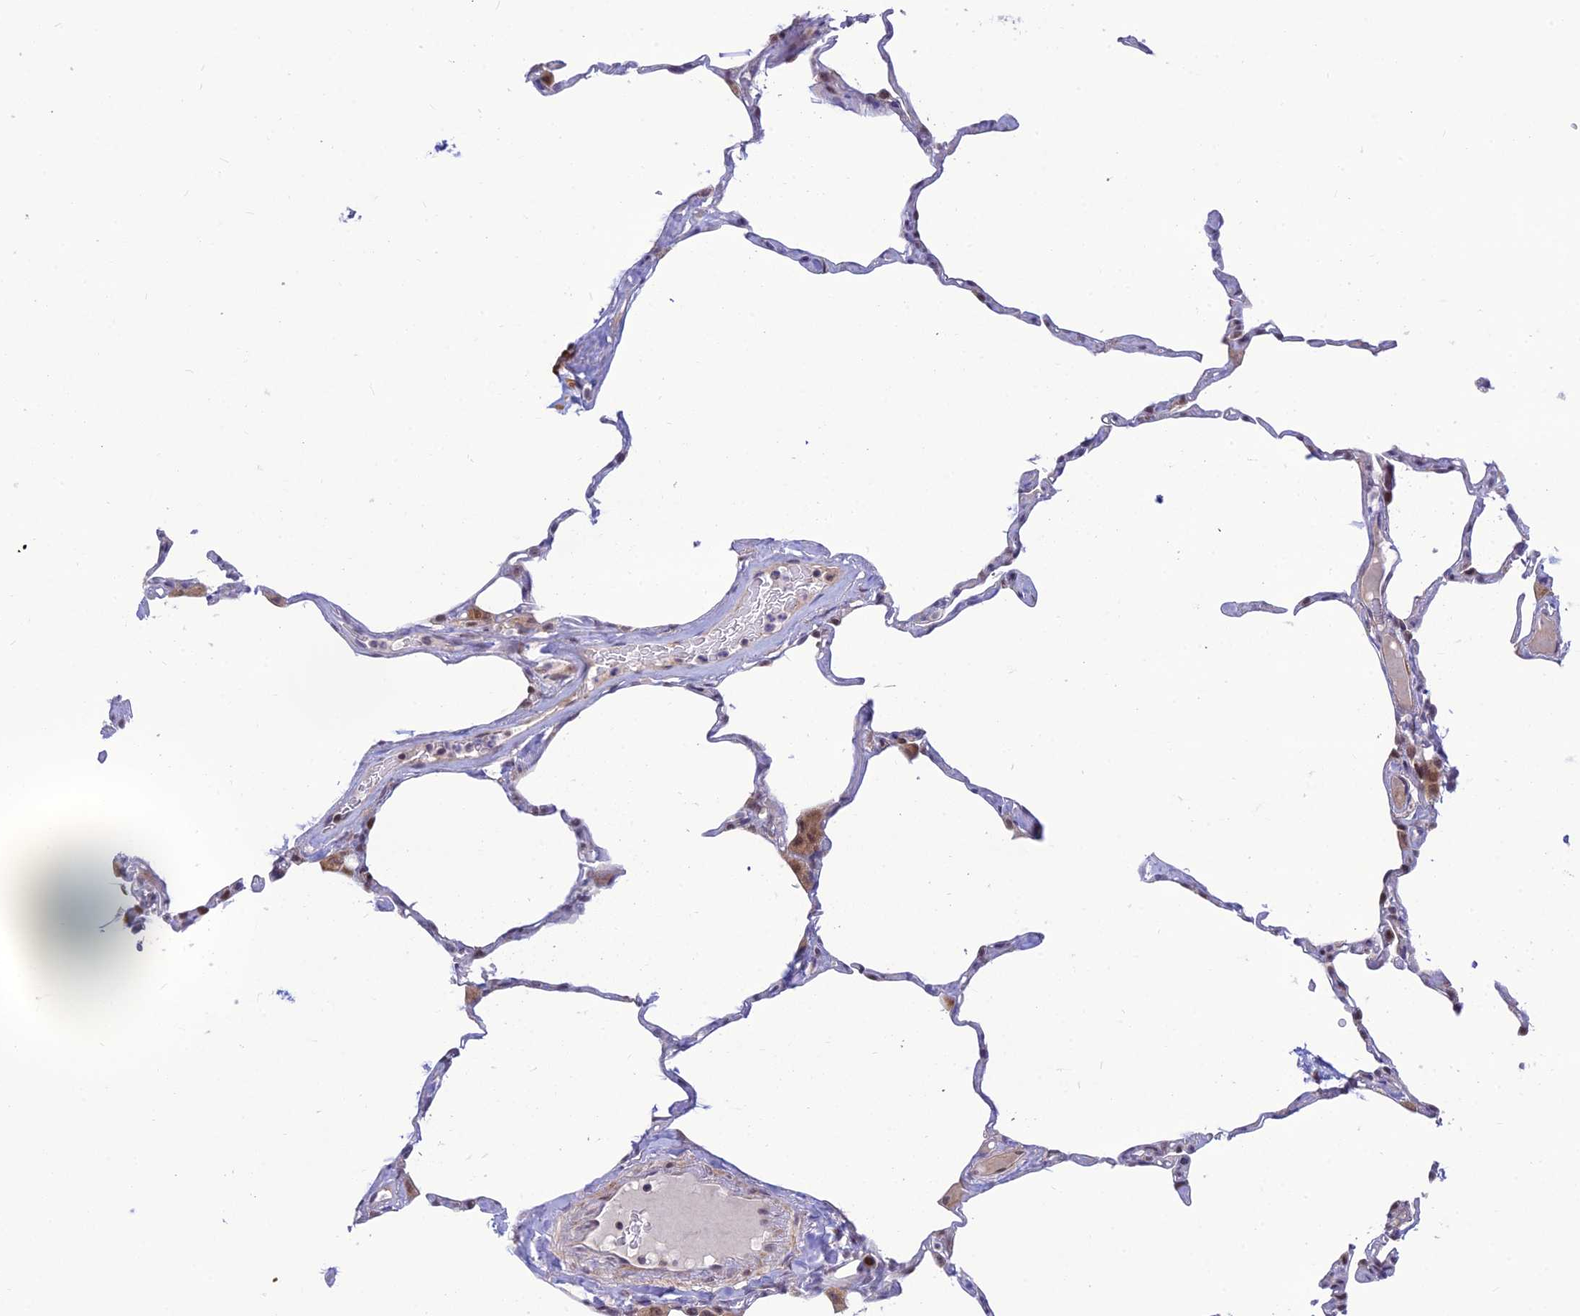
{"staining": {"intensity": "negative", "quantity": "none", "location": "none"}, "tissue": "lung", "cell_type": "Alveolar cells", "image_type": "normal", "snomed": [{"axis": "morphology", "description": "Normal tissue, NOS"}, {"axis": "topography", "description": "Lung"}], "caption": "A high-resolution micrograph shows immunohistochemistry staining of normal lung, which reveals no significant staining in alveolar cells.", "gene": "ASPDH", "patient": {"sex": "male", "age": 65}}